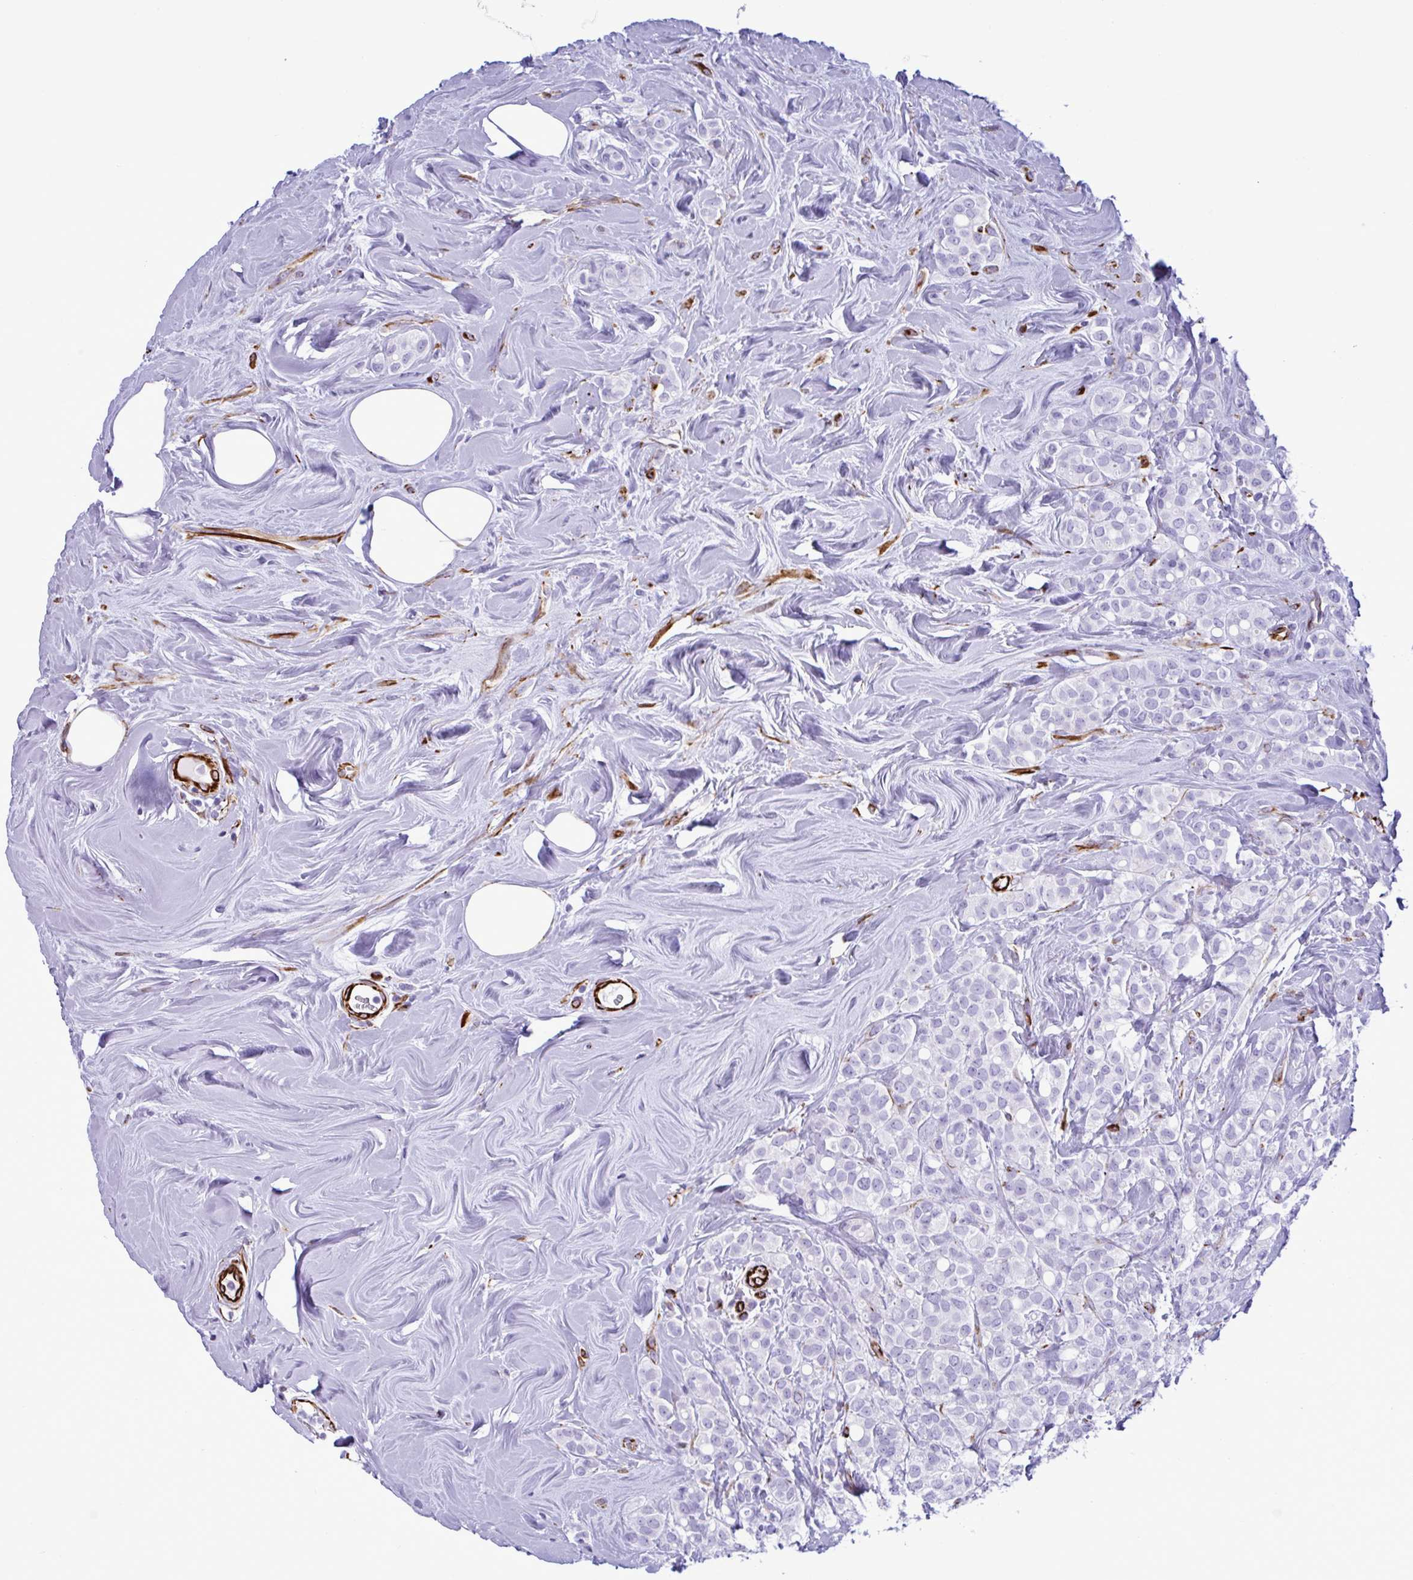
{"staining": {"intensity": "negative", "quantity": "none", "location": "none"}, "tissue": "breast cancer", "cell_type": "Tumor cells", "image_type": "cancer", "snomed": [{"axis": "morphology", "description": "Lobular carcinoma"}, {"axis": "topography", "description": "Breast"}], "caption": "Immunohistochemistry image of breast cancer (lobular carcinoma) stained for a protein (brown), which demonstrates no positivity in tumor cells. (Immunohistochemistry, brightfield microscopy, high magnification).", "gene": "SMAD5", "patient": {"sex": "female", "age": 68}}